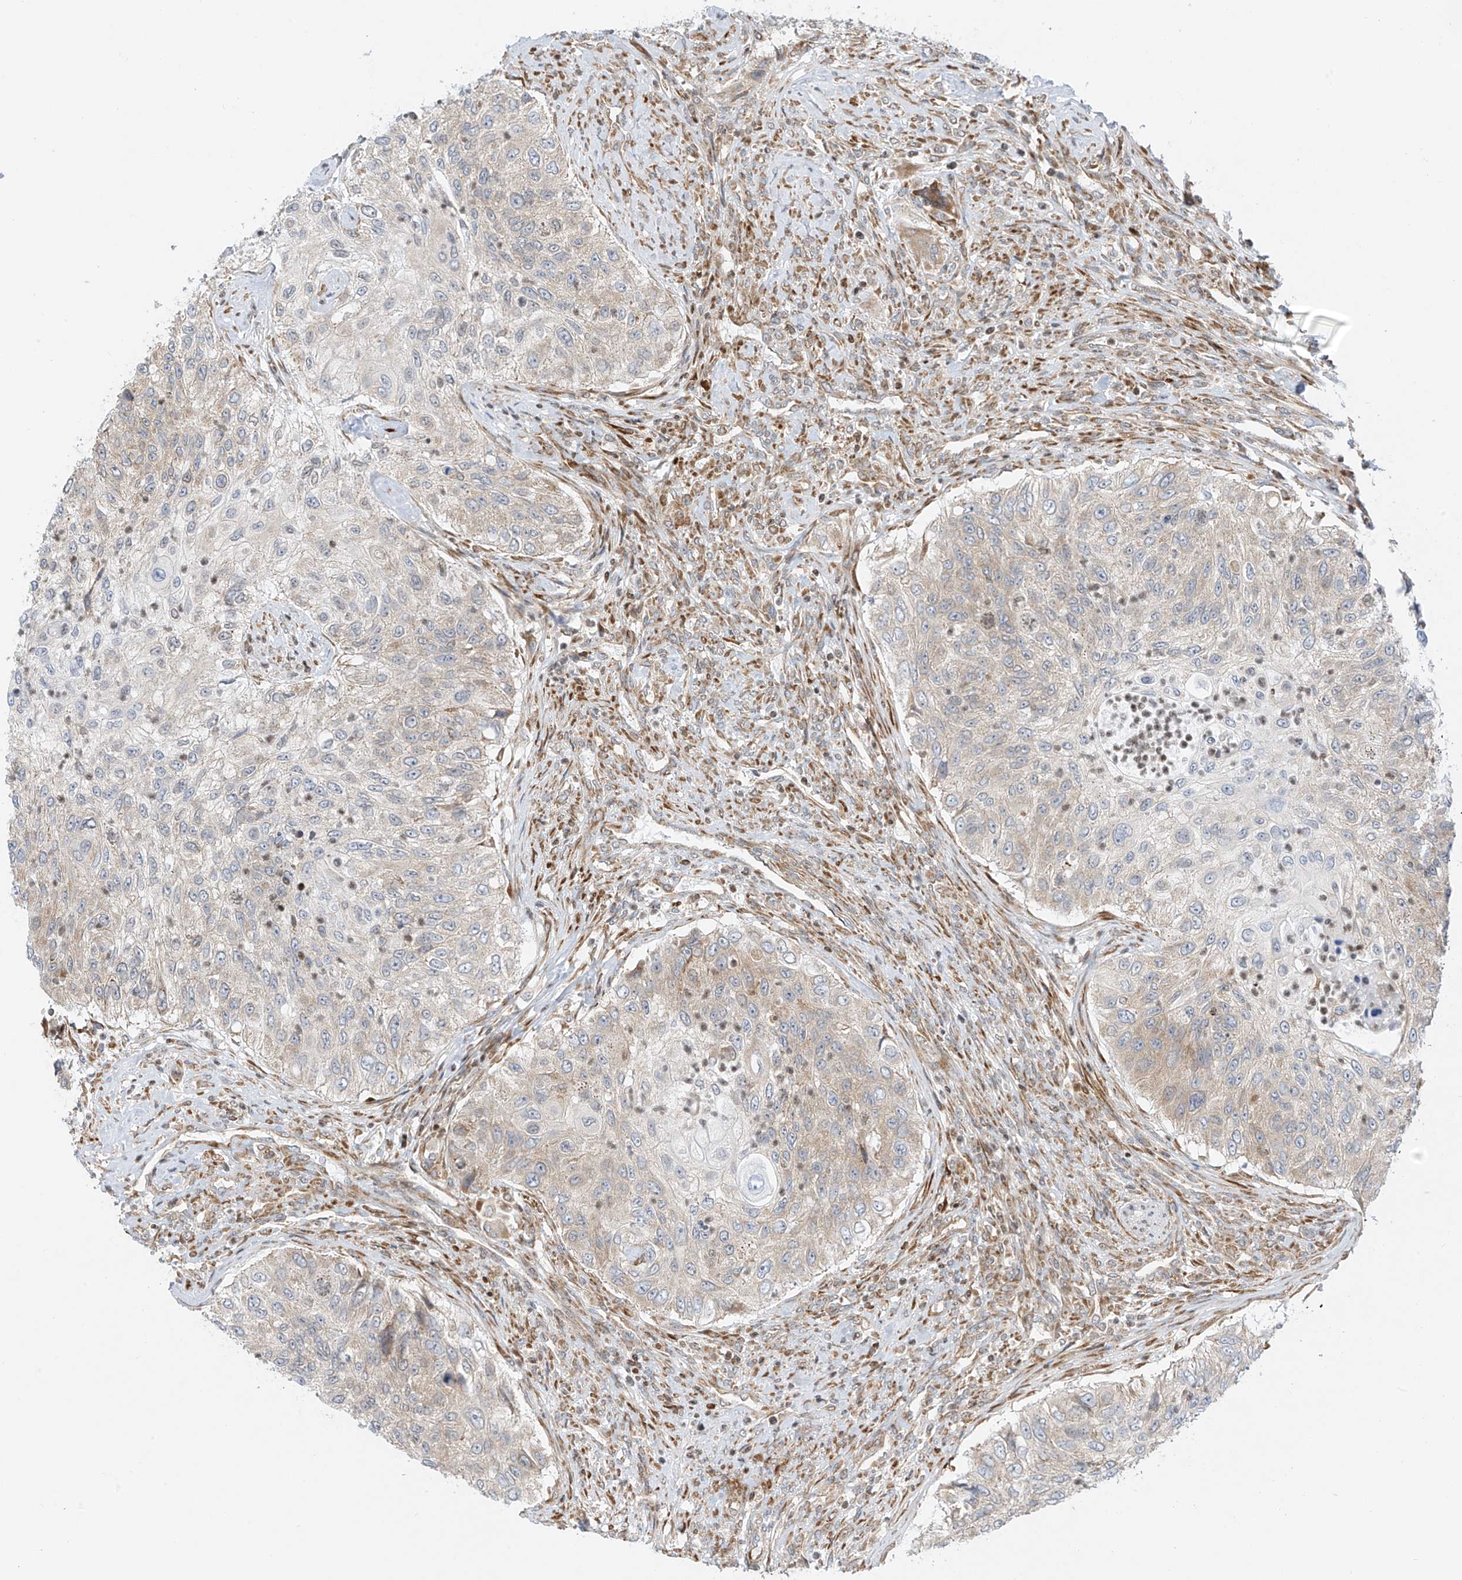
{"staining": {"intensity": "weak", "quantity": "<25%", "location": "cytoplasmic/membranous"}, "tissue": "urothelial cancer", "cell_type": "Tumor cells", "image_type": "cancer", "snomed": [{"axis": "morphology", "description": "Urothelial carcinoma, High grade"}, {"axis": "topography", "description": "Urinary bladder"}], "caption": "Tumor cells show no significant protein expression in high-grade urothelial carcinoma.", "gene": "EDF1", "patient": {"sex": "female", "age": 60}}